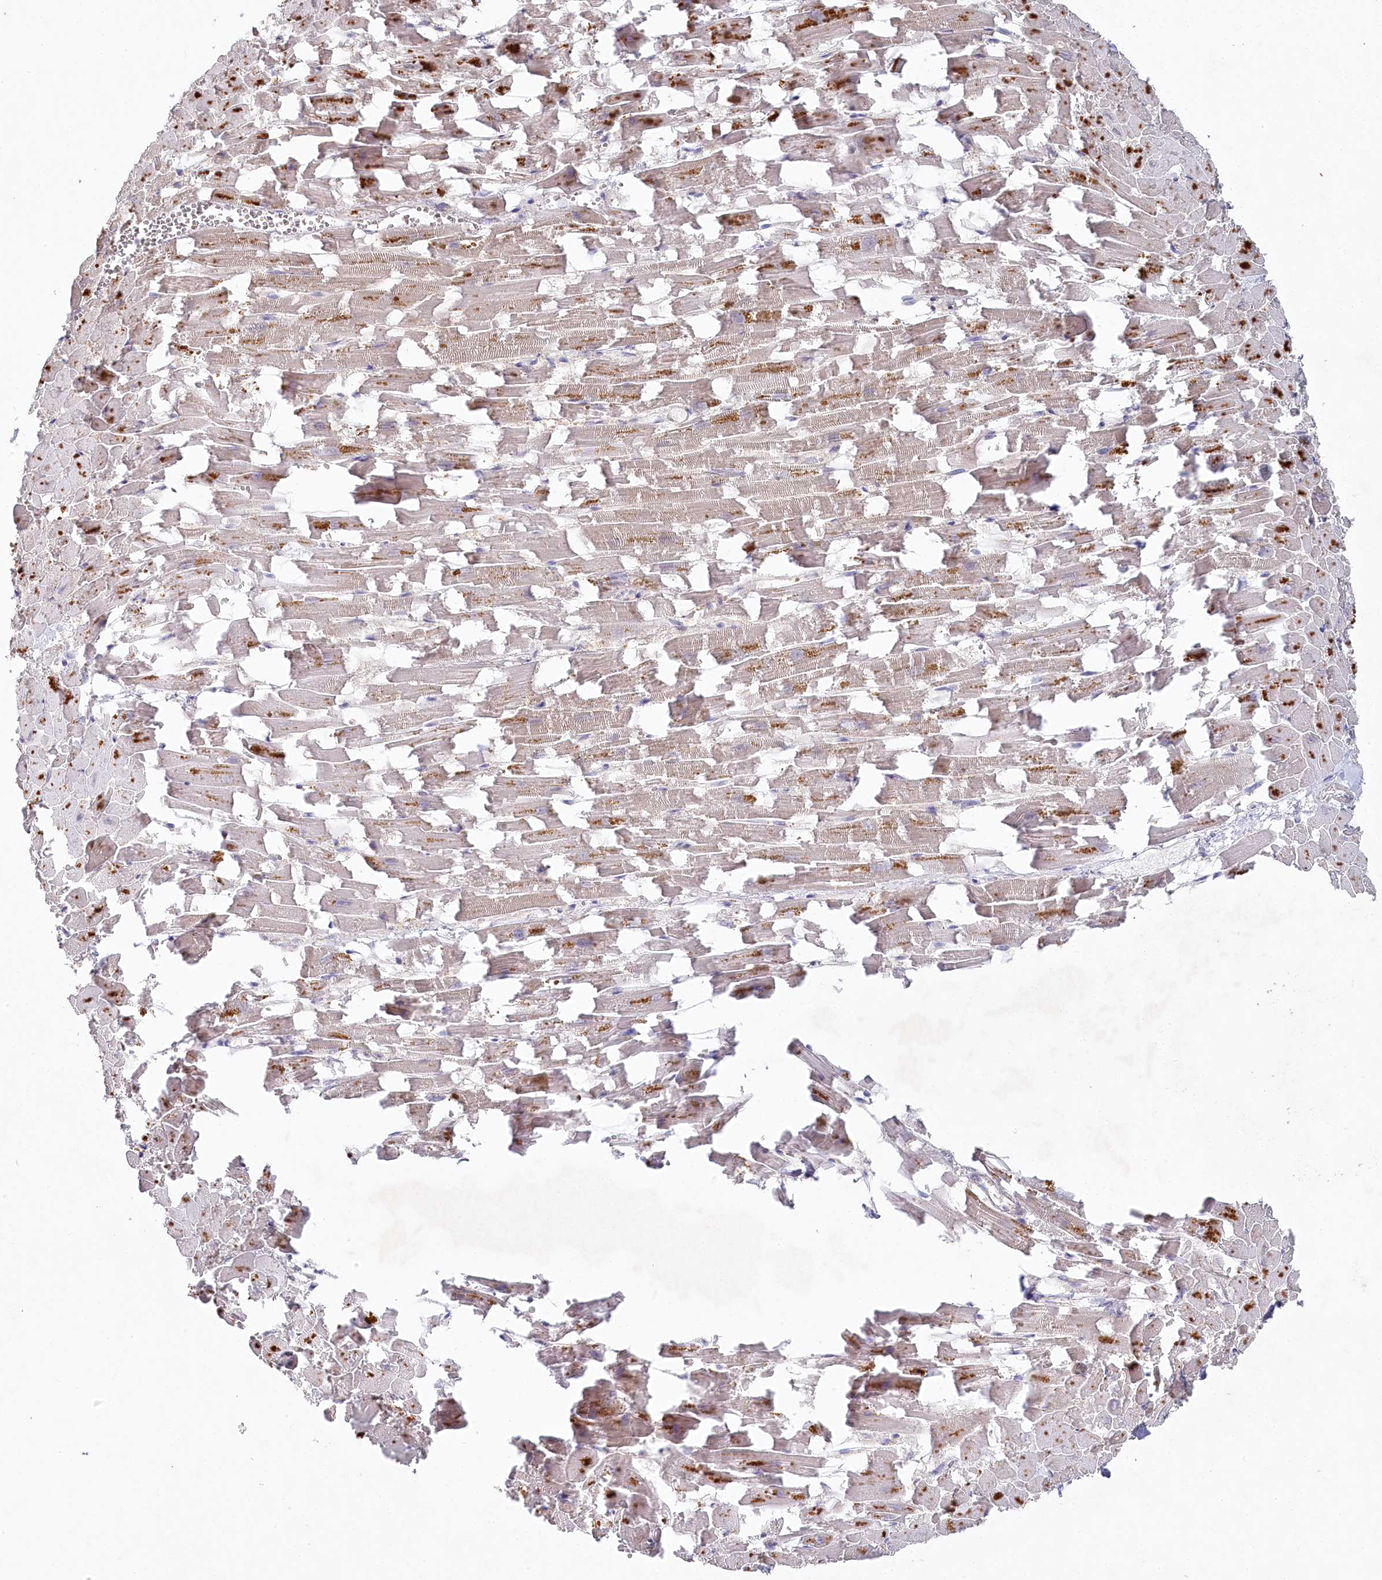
{"staining": {"intensity": "moderate", "quantity": ">75%", "location": "cytoplasmic/membranous"}, "tissue": "heart muscle", "cell_type": "Cardiomyocytes", "image_type": "normal", "snomed": [{"axis": "morphology", "description": "Normal tissue, NOS"}, {"axis": "topography", "description": "Heart"}], "caption": "Moderate cytoplasmic/membranous staining is appreciated in approximately >75% of cardiomyocytes in benign heart muscle.", "gene": "AAMDC", "patient": {"sex": "female", "age": 64}}